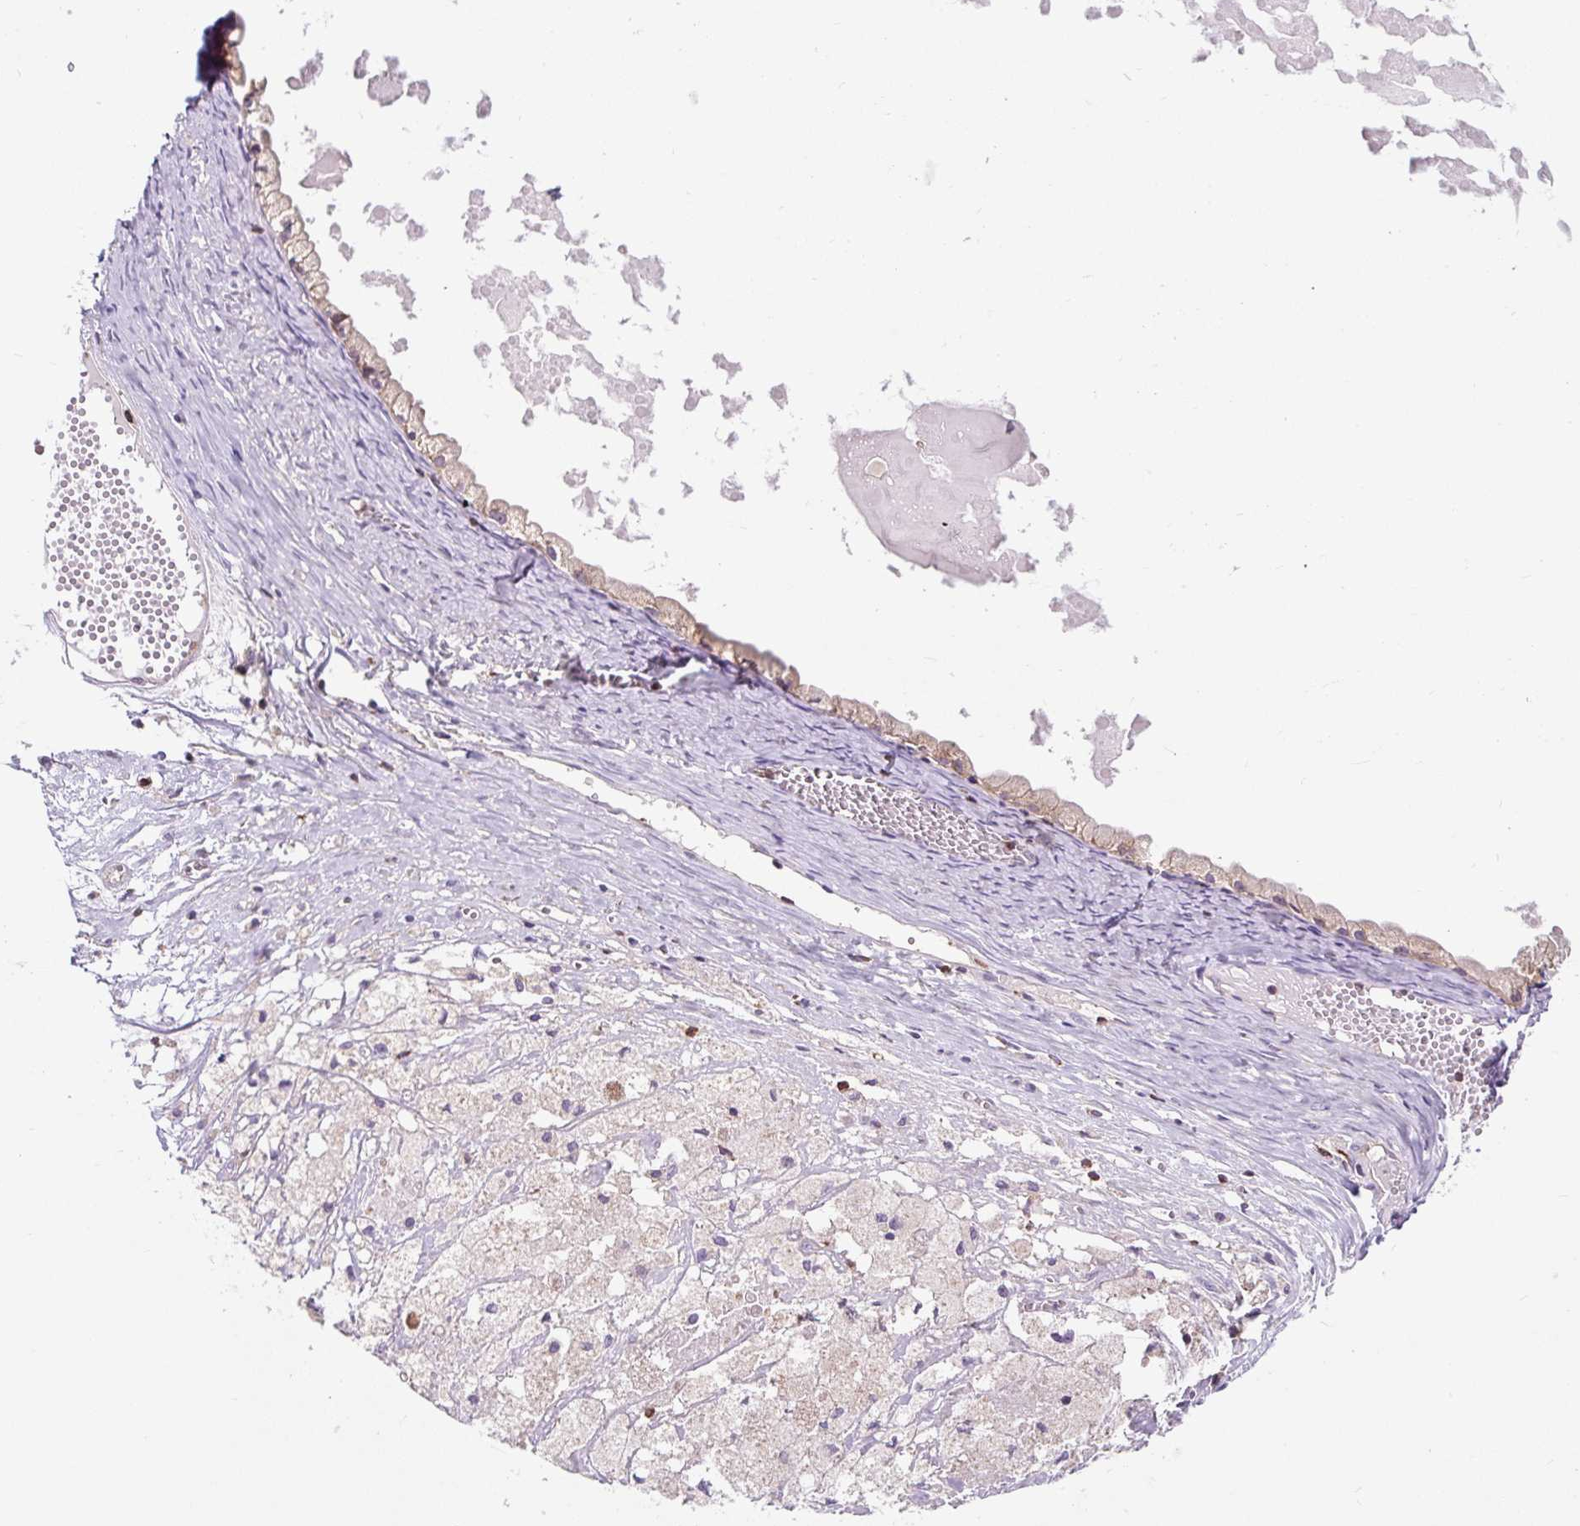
{"staining": {"intensity": "weak", "quantity": ">75%", "location": "cytoplasmic/membranous"}, "tissue": "ovarian cancer", "cell_type": "Tumor cells", "image_type": "cancer", "snomed": [{"axis": "morphology", "description": "Cystadenocarcinoma, mucinous, NOS"}, {"axis": "topography", "description": "Ovary"}], "caption": "A histopathology image of mucinous cystadenocarcinoma (ovarian) stained for a protein shows weak cytoplasmic/membranous brown staining in tumor cells.", "gene": "CISD3", "patient": {"sex": "female", "age": 61}}